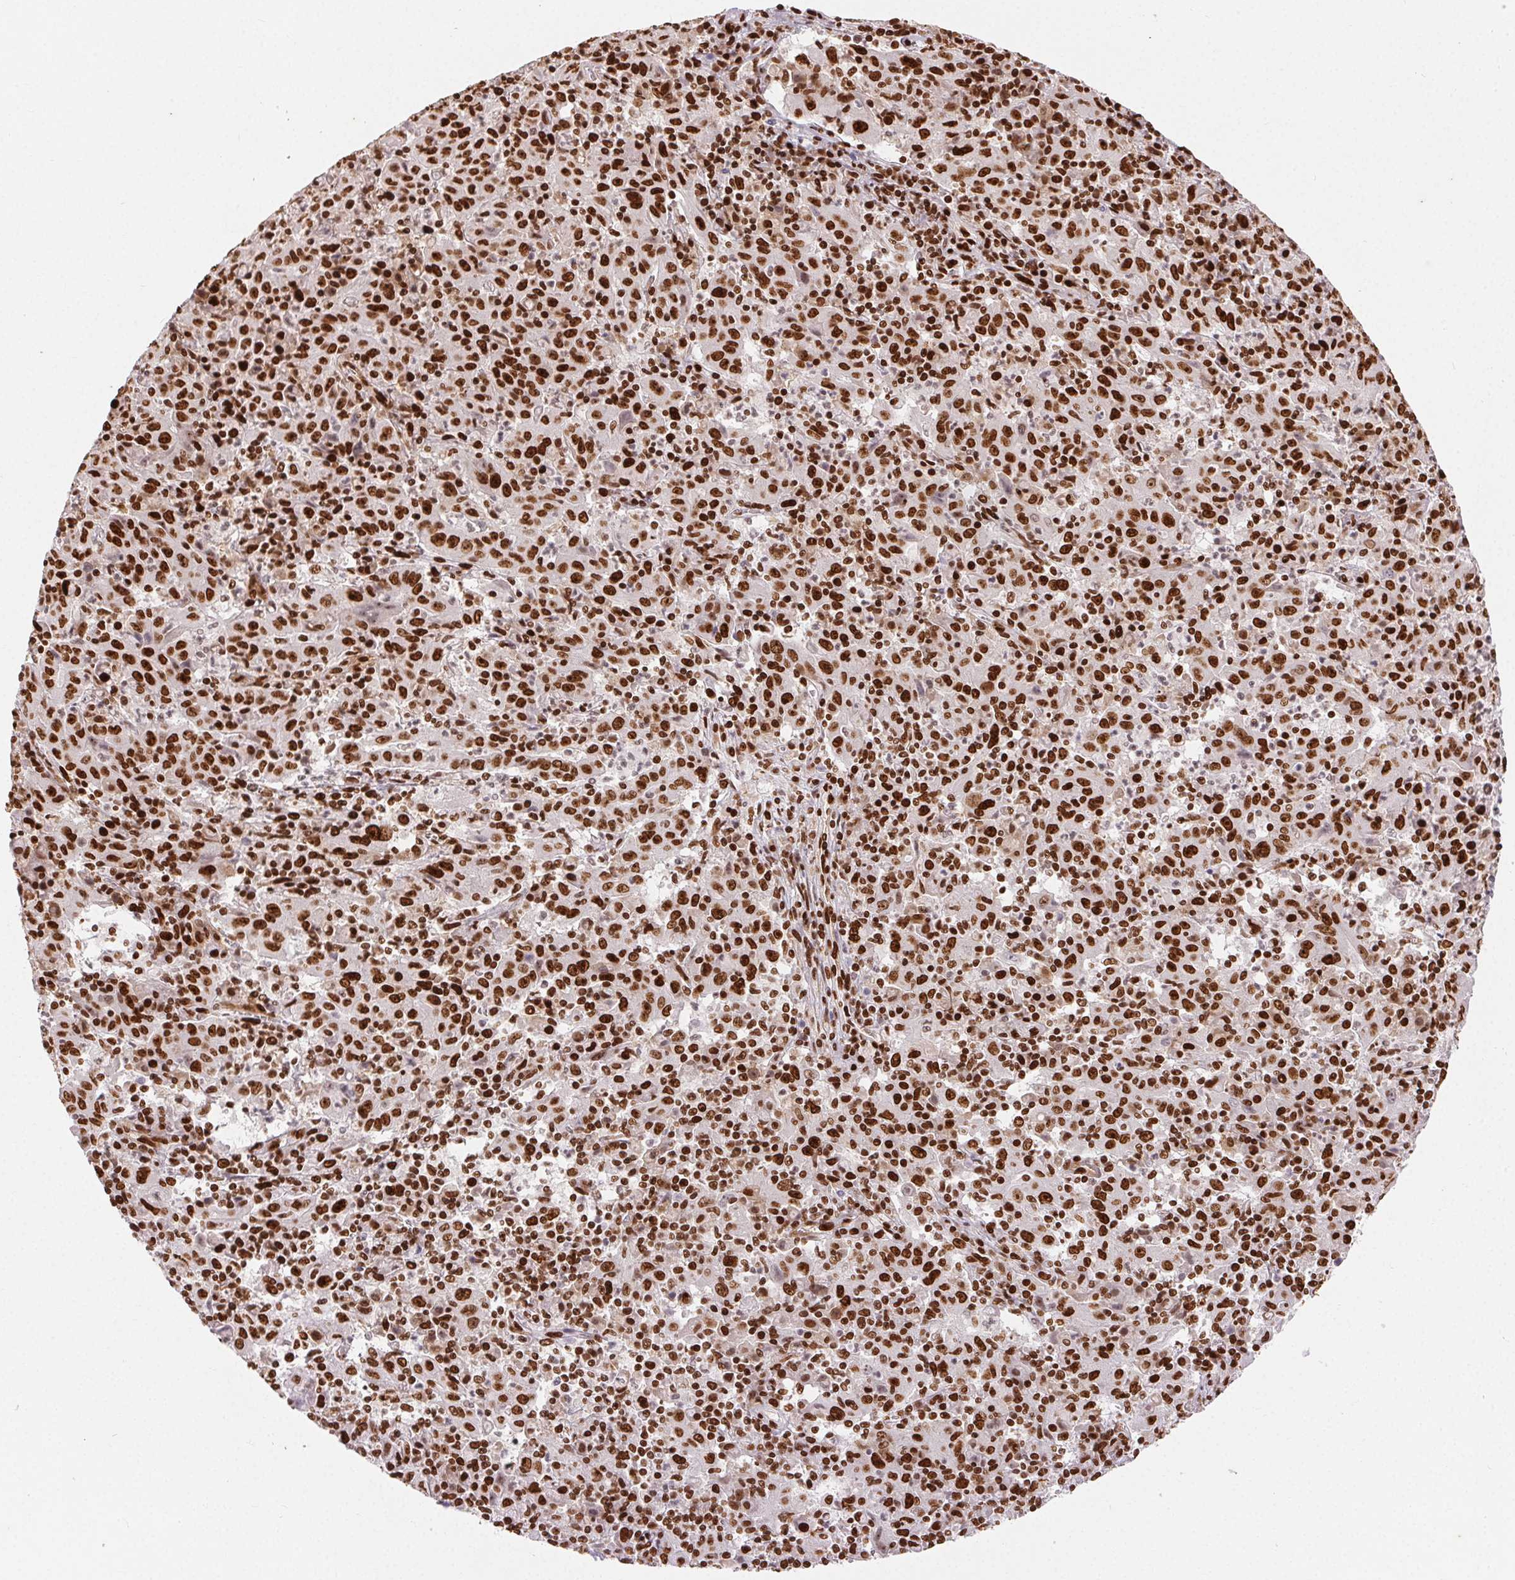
{"staining": {"intensity": "strong", "quantity": ">75%", "location": "nuclear"}, "tissue": "pancreatic cancer", "cell_type": "Tumor cells", "image_type": "cancer", "snomed": [{"axis": "morphology", "description": "Adenocarcinoma, NOS"}, {"axis": "topography", "description": "Pancreas"}], "caption": "Protein expression analysis of human pancreatic cancer (adenocarcinoma) reveals strong nuclear expression in about >75% of tumor cells.", "gene": "ZNF80", "patient": {"sex": "male", "age": 63}}